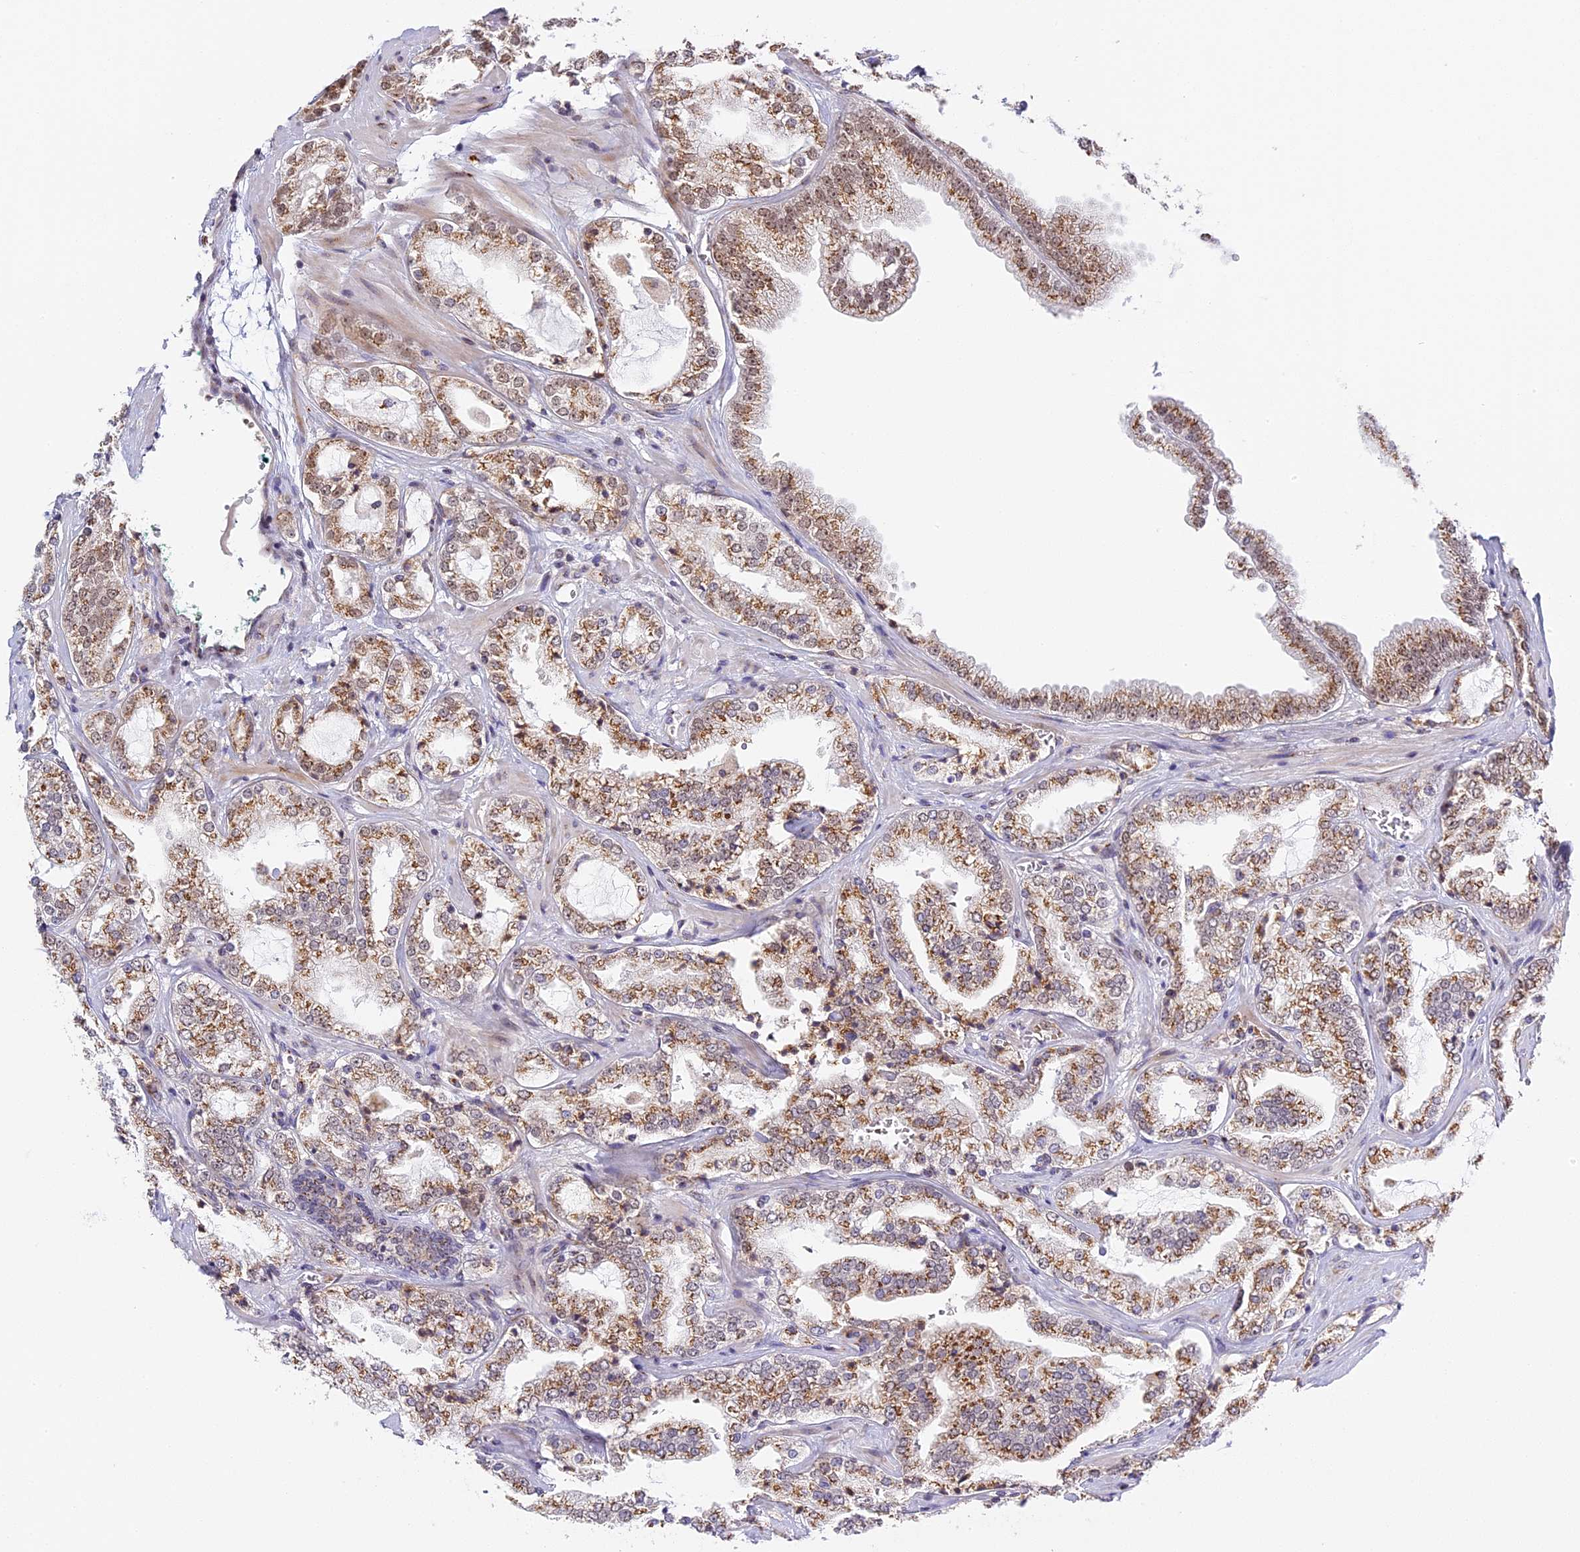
{"staining": {"intensity": "moderate", "quantity": ">75%", "location": "cytoplasmic/membranous"}, "tissue": "prostate cancer", "cell_type": "Tumor cells", "image_type": "cancer", "snomed": [{"axis": "morphology", "description": "Adenocarcinoma, High grade"}, {"axis": "topography", "description": "Prostate"}], "caption": "Prostate high-grade adenocarcinoma stained with immunohistochemistry (IHC) shows moderate cytoplasmic/membranous expression in approximately >75% of tumor cells.", "gene": "HEATR5B", "patient": {"sex": "male", "age": 64}}